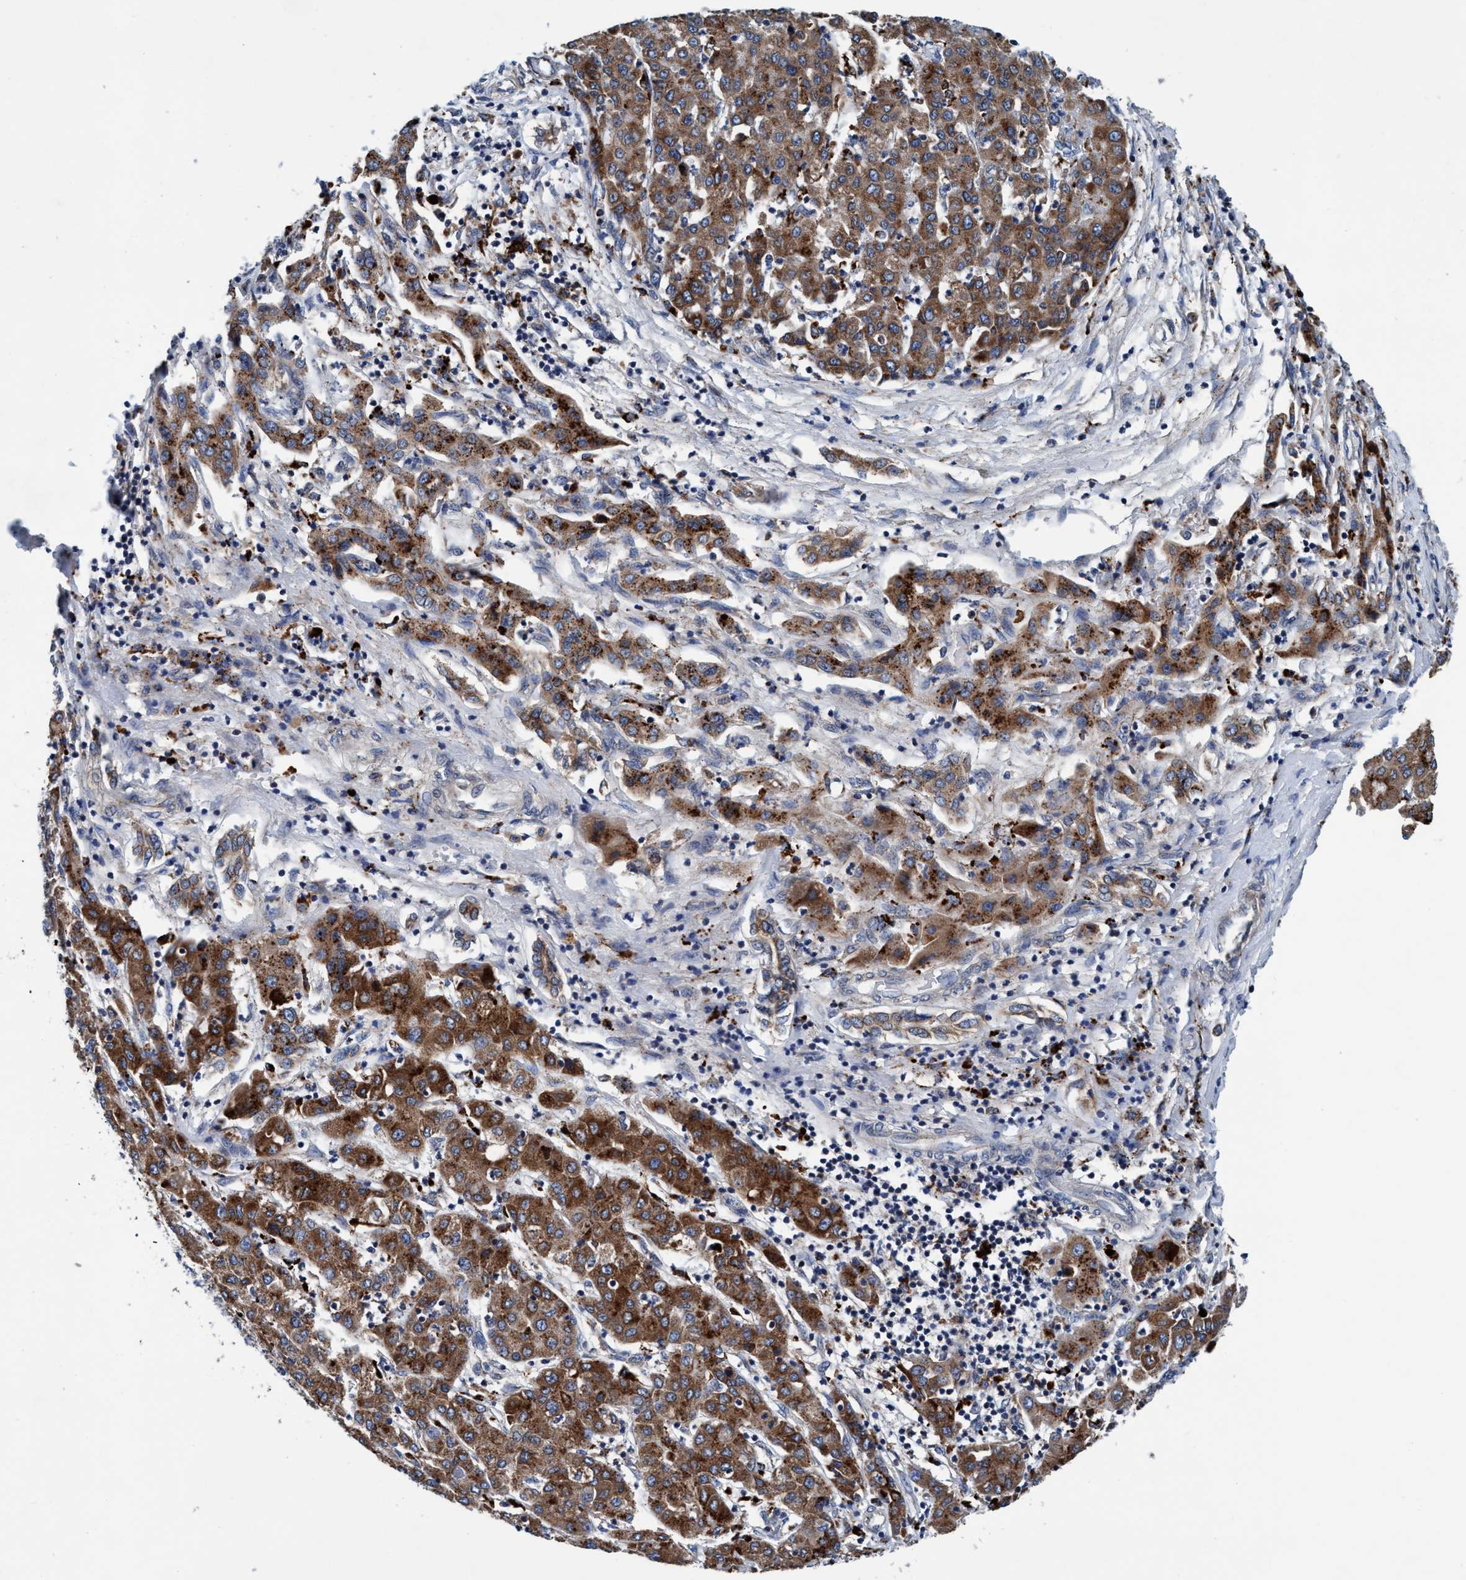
{"staining": {"intensity": "moderate", "quantity": ">75%", "location": "cytoplasmic/membranous"}, "tissue": "liver cancer", "cell_type": "Tumor cells", "image_type": "cancer", "snomed": [{"axis": "morphology", "description": "Carcinoma, Hepatocellular, NOS"}, {"axis": "topography", "description": "Liver"}], "caption": "Human hepatocellular carcinoma (liver) stained with a brown dye exhibits moderate cytoplasmic/membranous positive expression in approximately >75% of tumor cells.", "gene": "ENDOG", "patient": {"sex": "male", "age": 65}}